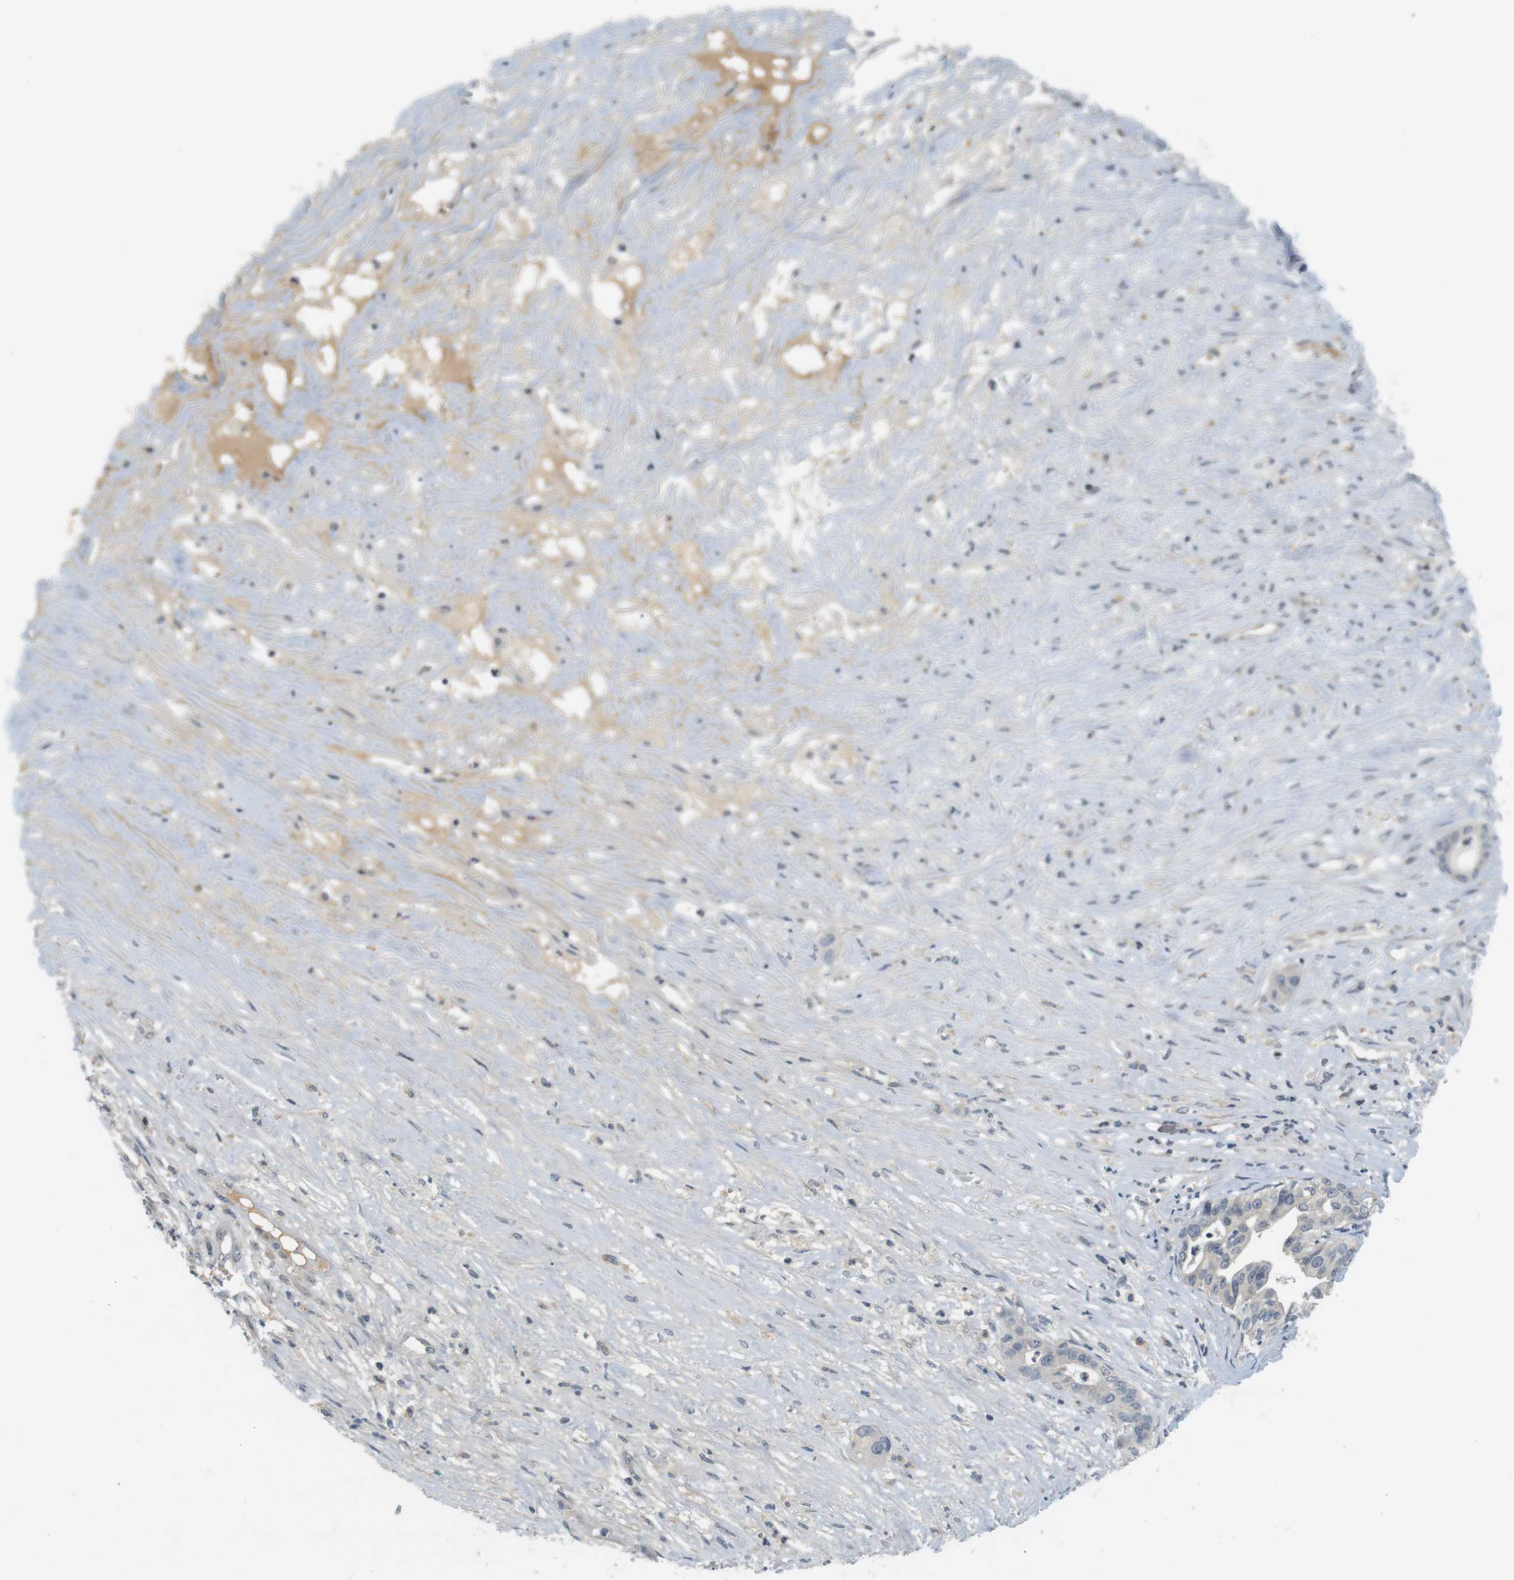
{"staining": {"intensity": "negative", "quantity": "none", "location": "none"}, "tissue": "liver cancer", "cell_type": "Tumor cells", "image_type": "cancer", "snomed": [{"axis": "morphology", "description": "Cholangiocarcinoma"}, {"axis": "topography", "description": "Liver"}], "caption": "Immunohistochemistry micrograph of liver cancer stained for a protein (brown), which exhibits no expression in tumor cells.", "gene": "WNT7A", "patient": {"sex": "female", "age": 61}}